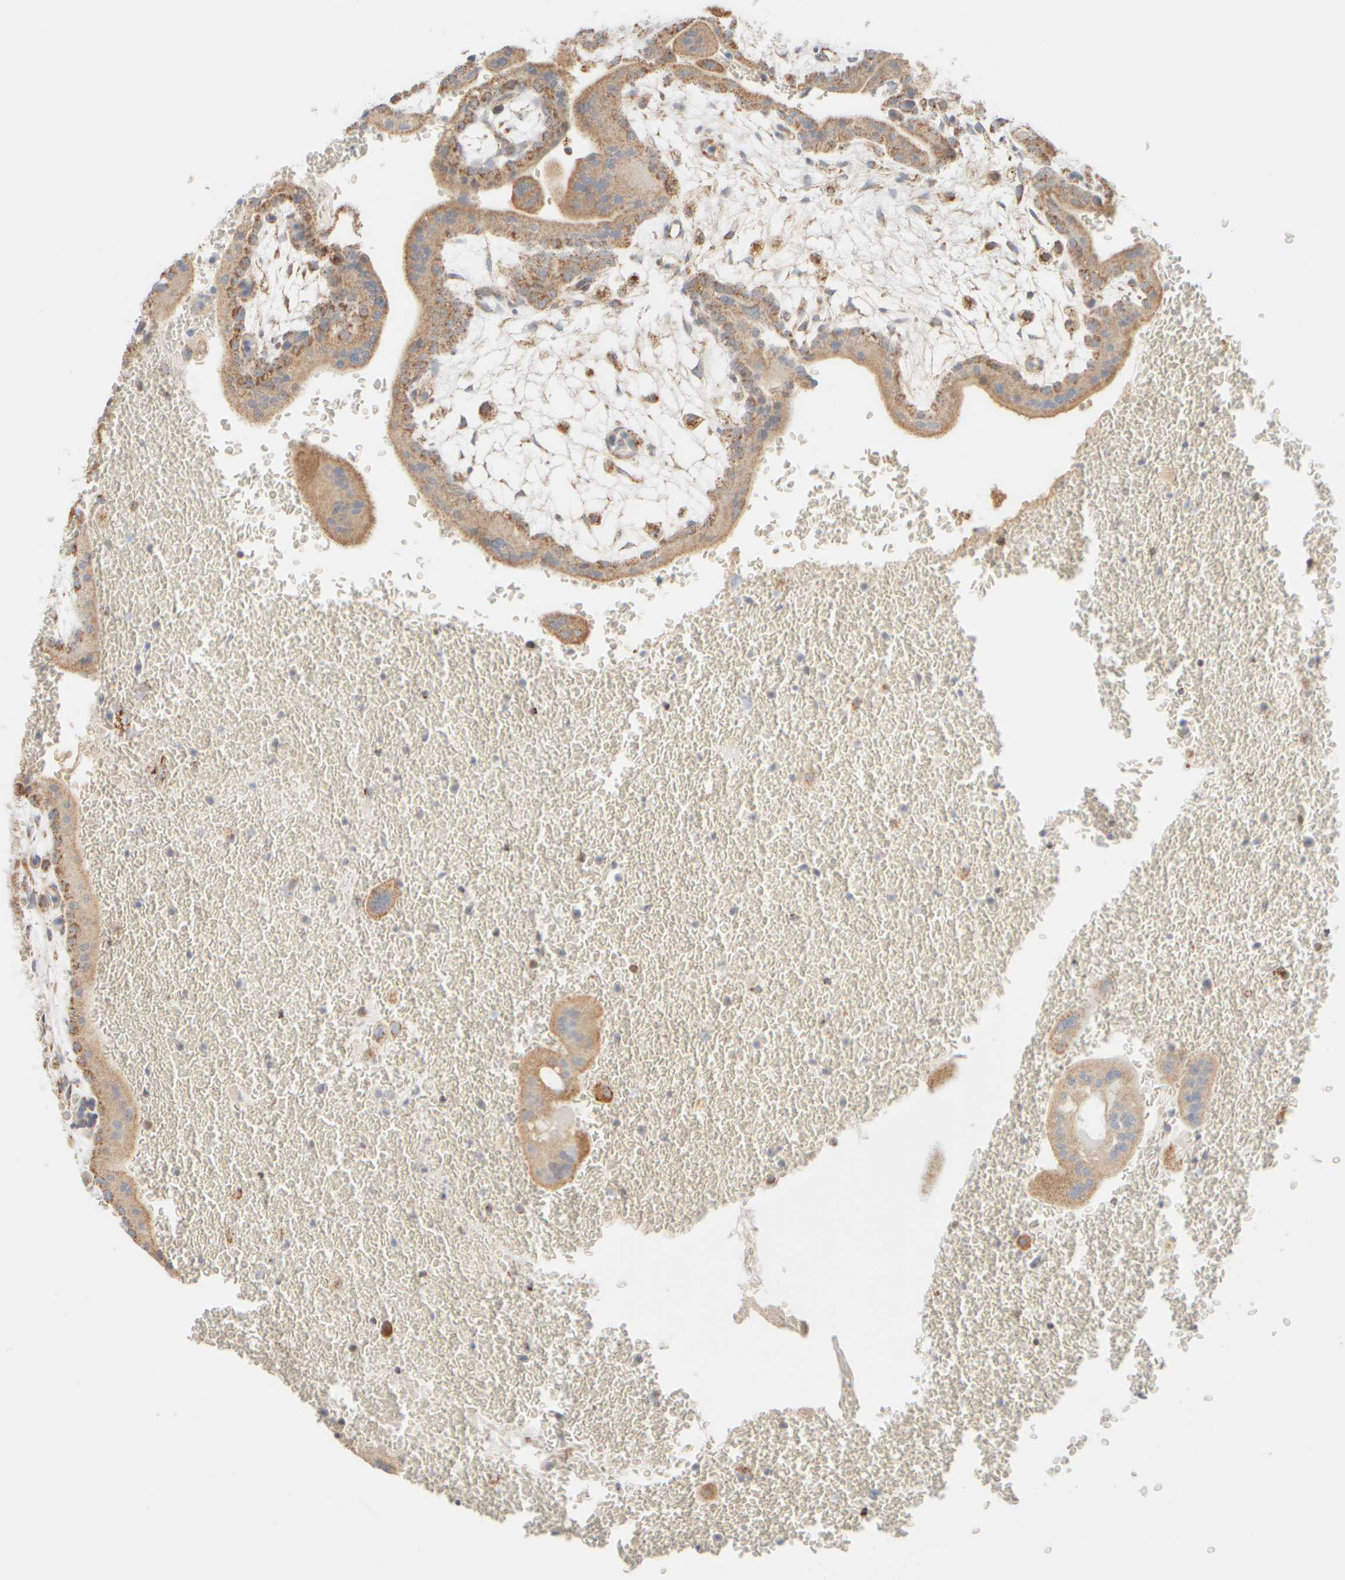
{"staining": {"intensity": "moderate", "quantity": "25%-75%", "location": "cytoplasmic/membranous"}, "tissue": "placenta", "cell_type": "Trophoblastic cells", "image_type": "normal", "snomed": [{"axis": "morphology", "description": "Normal tissue, NOS"}, {"axis": "topography", "description": "Placenta"}], "caption": "A micrograph of human placenta stained for a protein displays moderate cytoplasmic/membranous brown staining in trophoblastic cells.", "gene": "APBB2", "patient": {"sex": "female", "age": 35}}